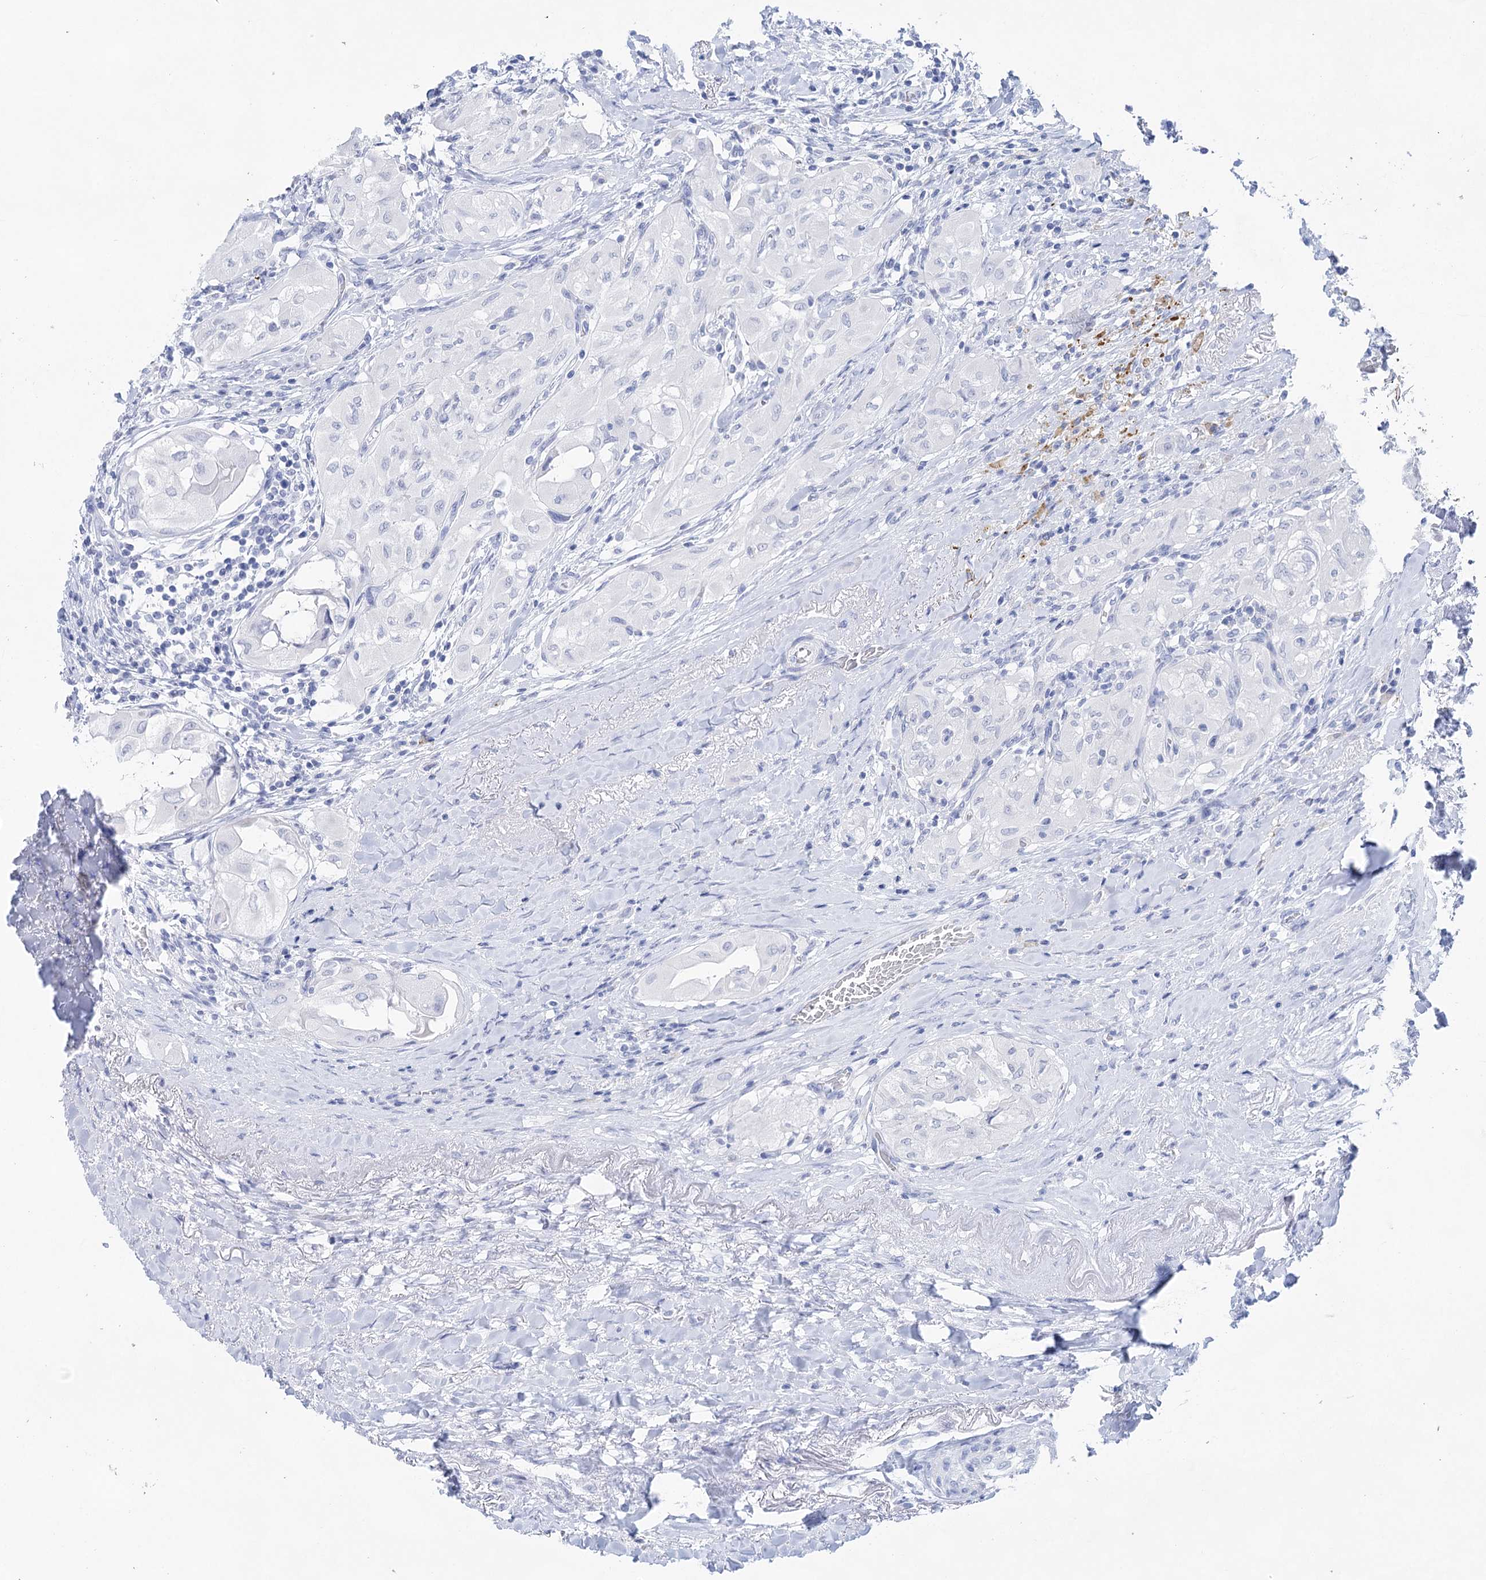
{"staining": {"intensity": "negative", "quantity": "none", "location": "none"}, "tissue": "thyroid cancer", "cell_type": "Tumor cells", "image_type": "cancer", "snomed": [{"axis": "morphology", "description": "Papillary adenocarcinoma, NOS"}, {"axis": "topography", "description": "Thyroid gland"}], "caption": "Tumor cells are negative for brown protein staining in papillary adenocarcinoma (thyroid).", "gene": "LALBA", "patient": {"sex": "female", "age": 59}}